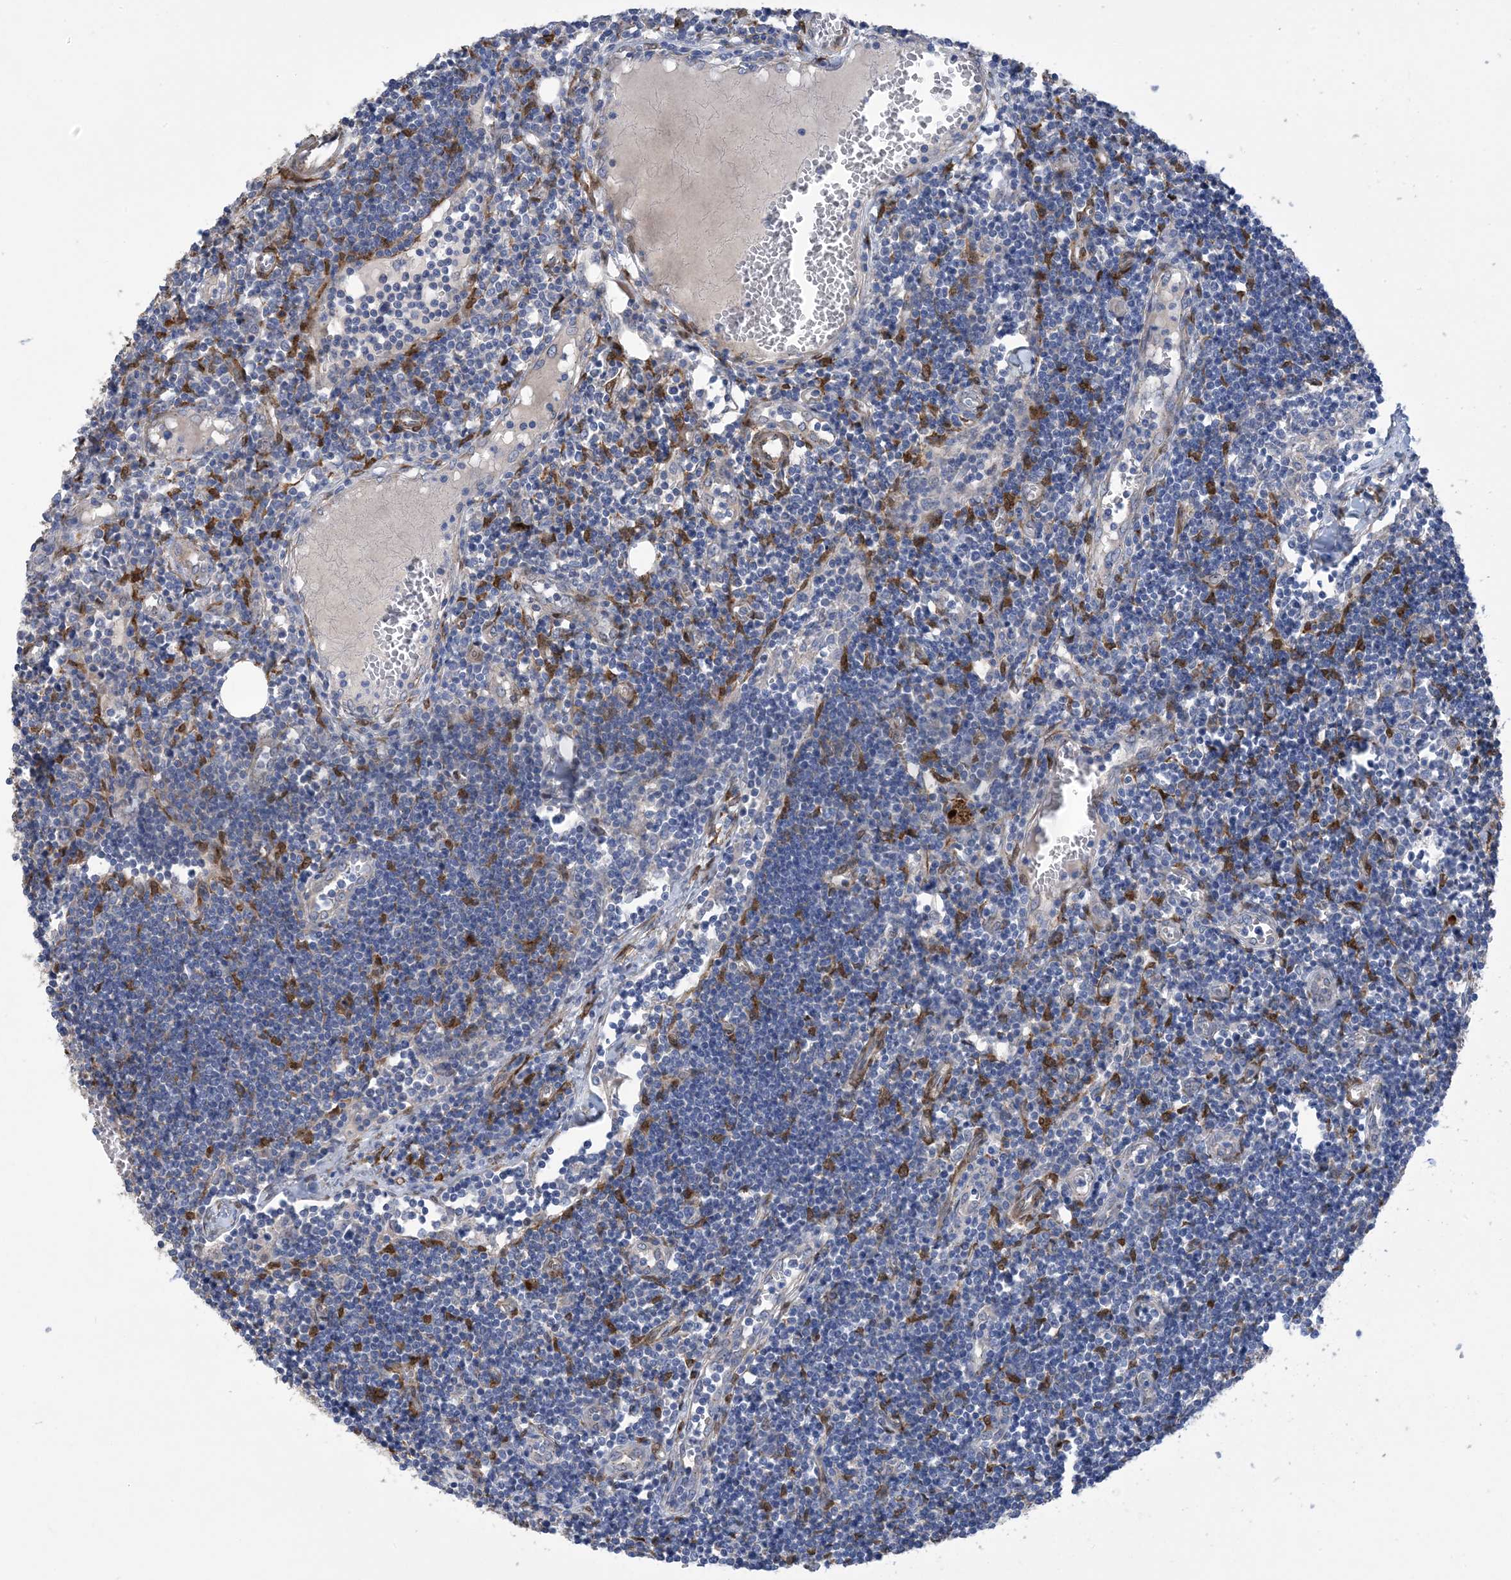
{"staining": {"intensity": "moderate", "quantity": "<25%", "location": "cytoplasmic/membranous"}, "tissue": "lymph node", "cell_type": "Germinal center cells", "image_type": "normal", "snomed": [{"axis": "morphology", "description": "Normal tissue, NOS"}, {"axis": "morphology", "description": "Malignant melanoma, Metastatic site"}, {"axis": "topography", "description": "Lymph node"}], "caption": "Immunohistochemical staining of normal human lymph node displays low levels of moderate cytoplasmic/membranous expression in about <25% of germinal center cells.", "gene": "RBMS3", "patient": {"sex": "male", "age": 41}}